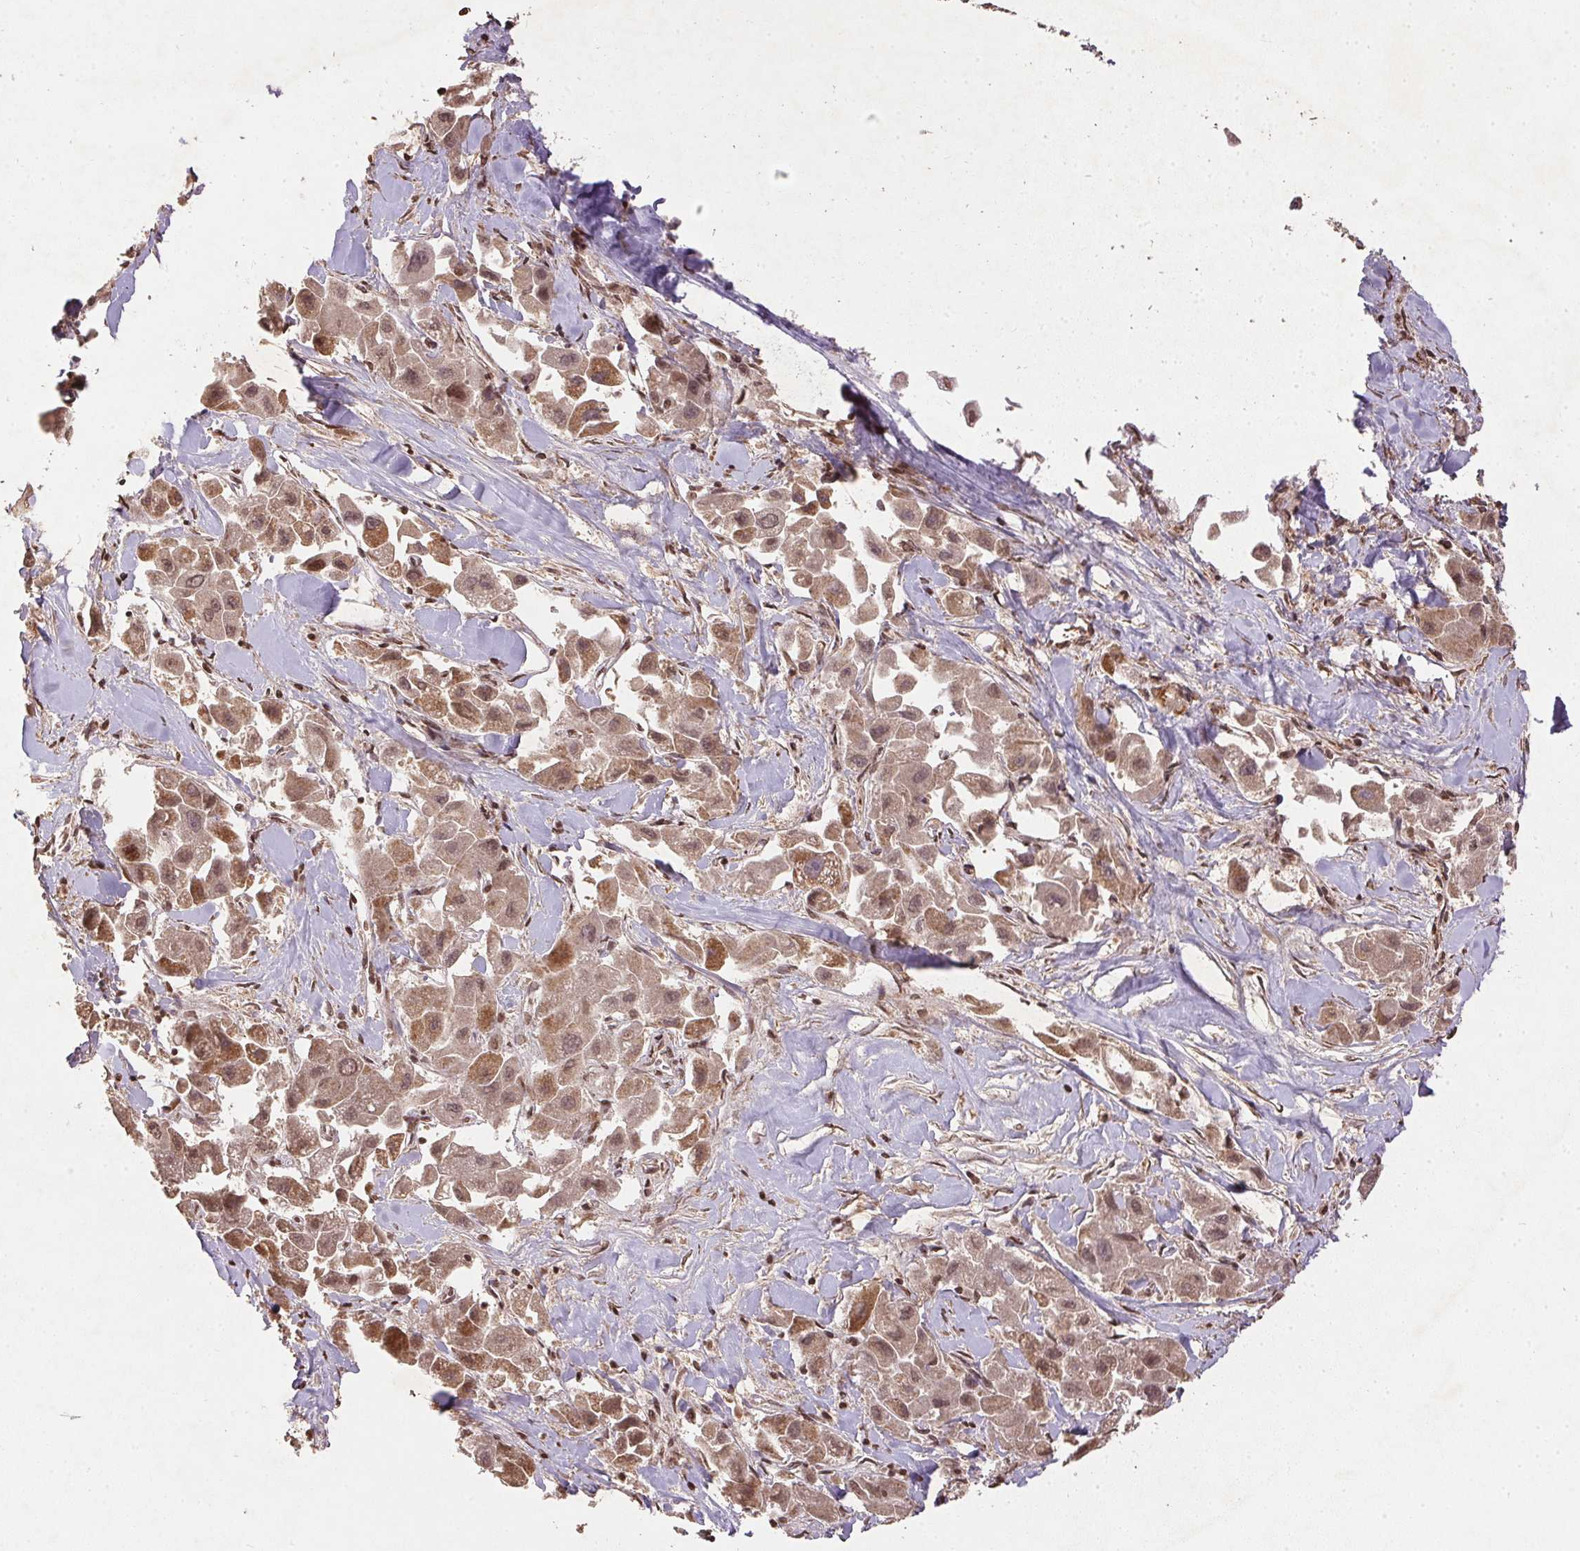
{"staining": {"intensity": "moderate", "quantity": ">75%", "location": "cytoplasmic/membranous"}, "tissue": "liver cancer", "cell_type": "Tumor cells", "image_type": "cancer", "snomed": [{"axis": "morphology", "description": "Carcinoma, Hepatocellular, NOS"}, {"axis": "topography", "description": "Liver"}], "caption": "A histopathology image of human liver hepatocellular carcinoma stained for a protein exhibits moderate cytoplasmic/membranous brown staining in tumor cells. Nuclei are stained in blue.", "gene": "SPRED2", "patient": {"sex": "male", "age": 24}}